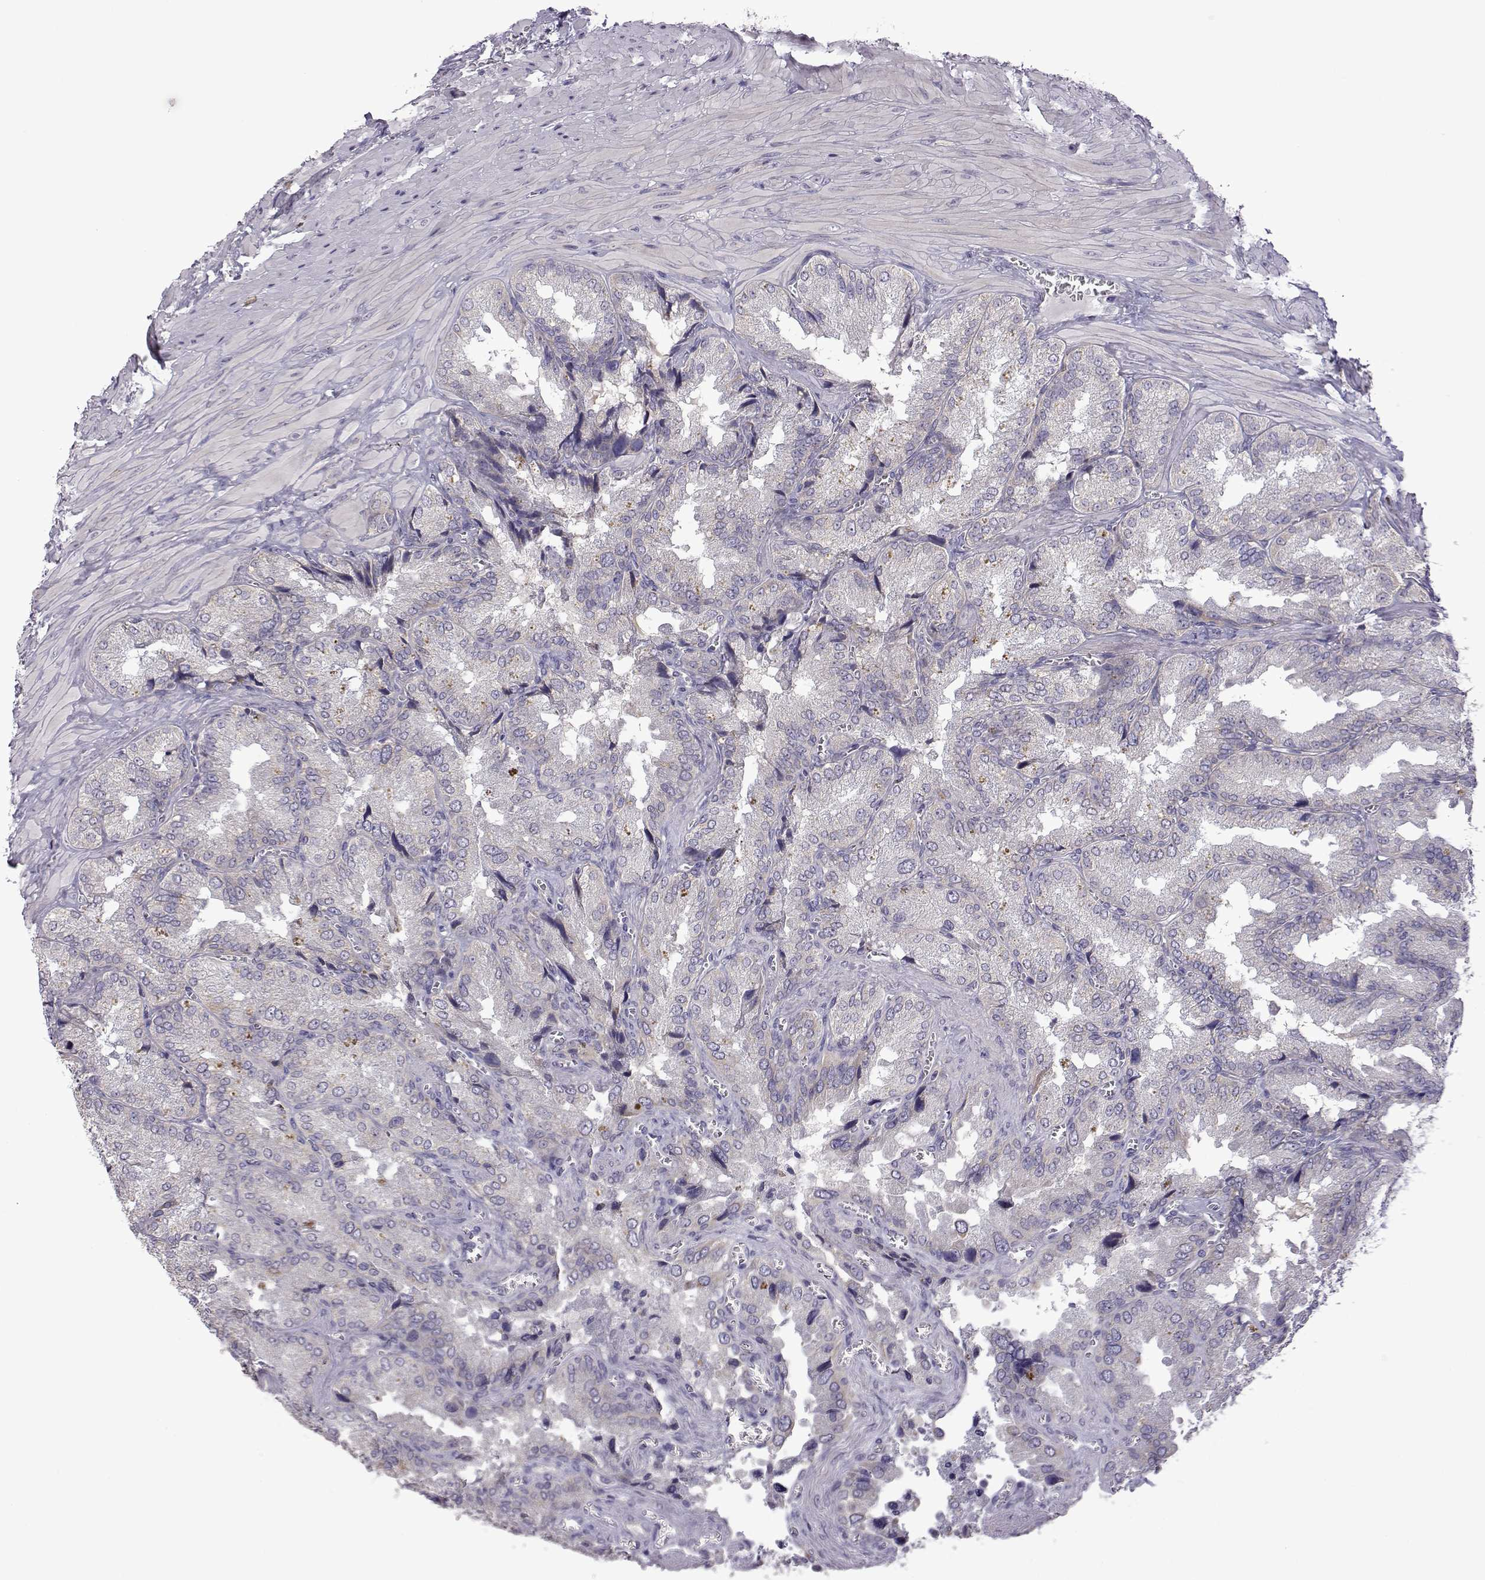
{"staining": {"intensity": "negative", "quantity": "none", "location": "none"}, "tissue": "seminal vesicle", "cell_type": "Glandular cells", "image_type": "normal", "snomed": [{"axis": "morphology", "description": "Normal tissue, NOS"}, {"axis": "topography", "description": "Seminal veicle"}], "caption": "IHC photomicrograph of benign seminal vesicle: seminal vesicle stained with DAB (3,3'-diaminobenzidine) shows no significant protein positivity in glandular cells.", "gene": "VGF", "patient": {"sex": "male", "age": 37}}